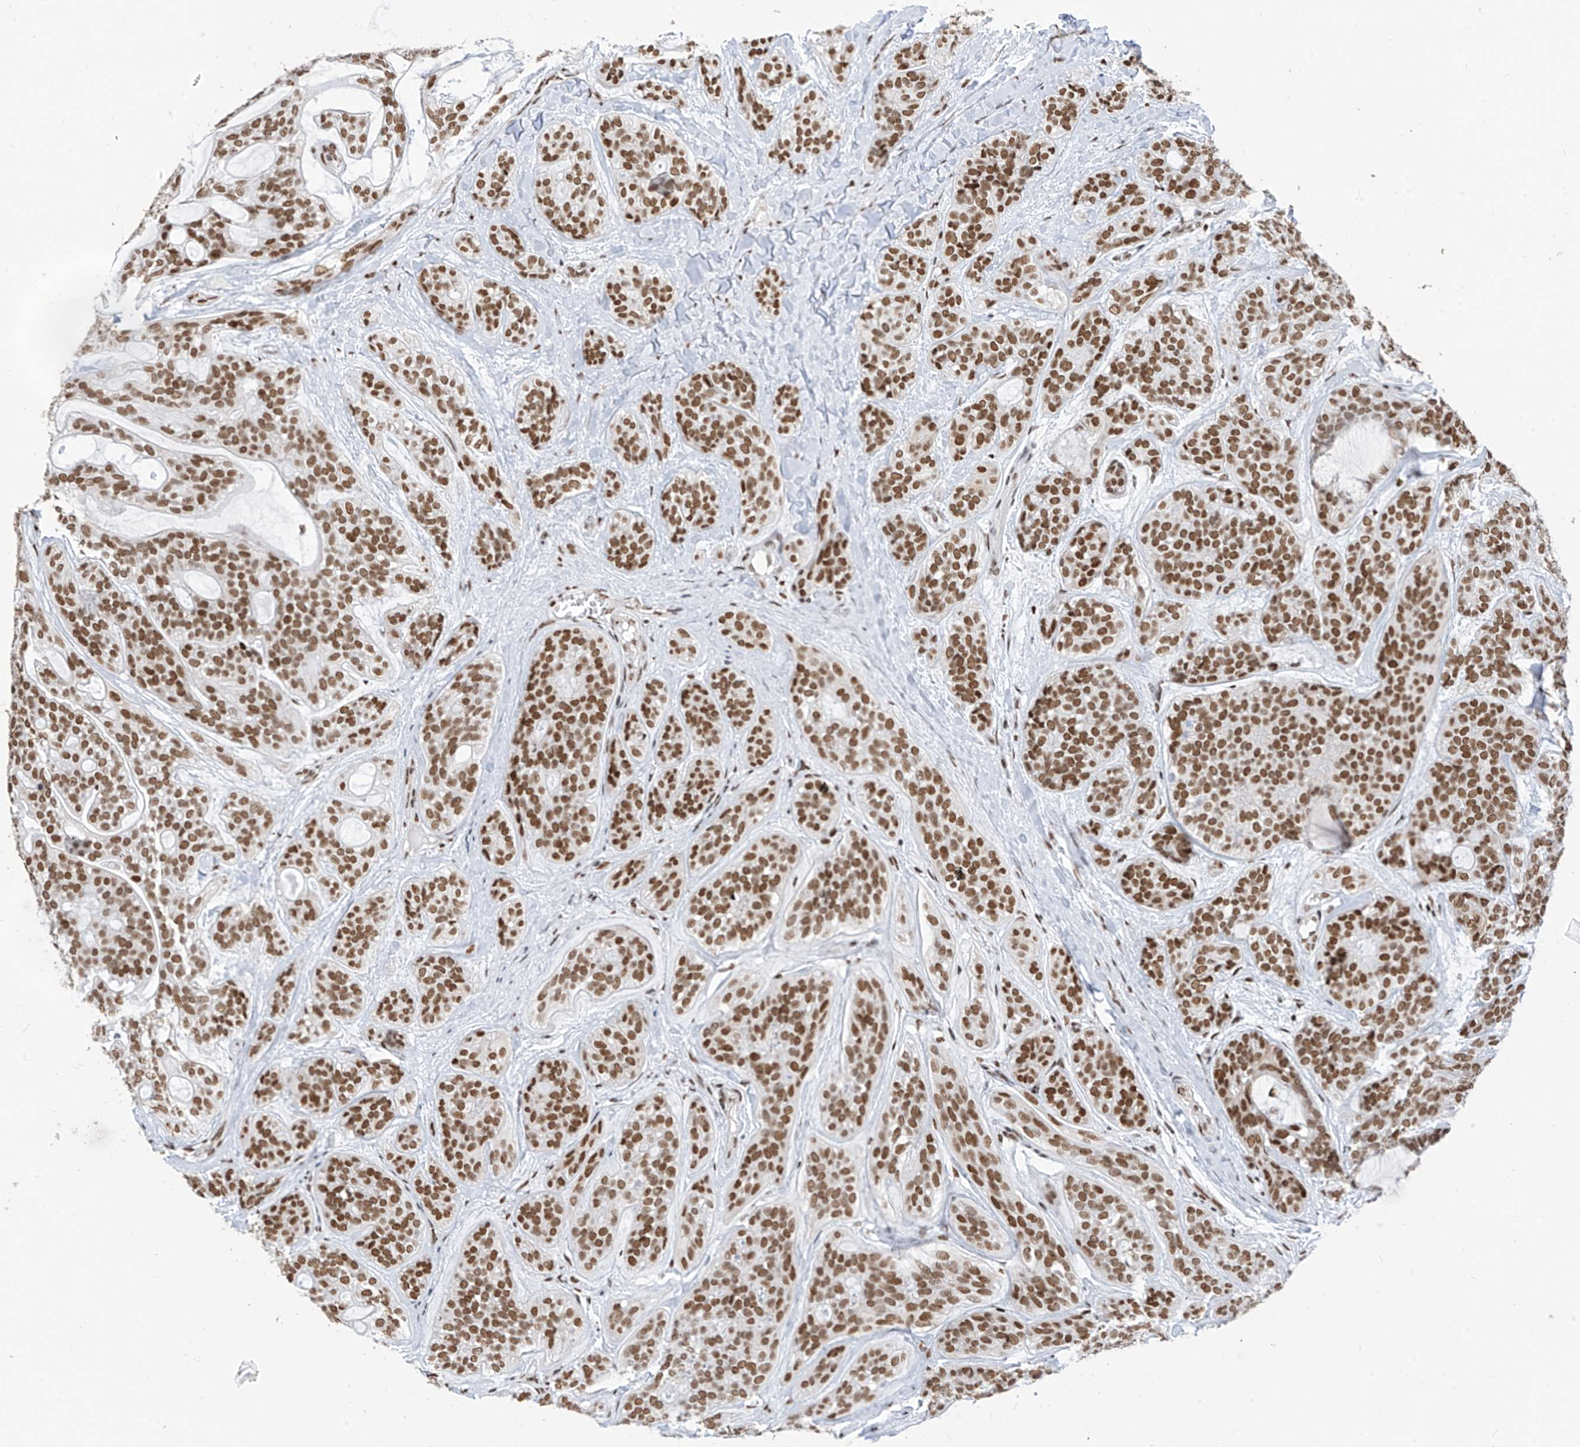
{"staining": {"intensity": "moderate", "quantity": ">75%", "location": "nuclear"}, "tissue": "head and neck cancer", "cell_type": "Tumor cells", "image_type": "cancer", "snomed": [{"axis": "morphology", "description": "Adenocarcinoma, NOS"}, {"axis": "topography", "description": "Head-Neck"}], "caption": "Adenocarcinoma (head and neck) stained with a brown dye demonstrates moderate nuclear positive expression in about >75% of tumor cells.", "gene": "KHSRP", "patient": {"sex": "male", "age": 66}}